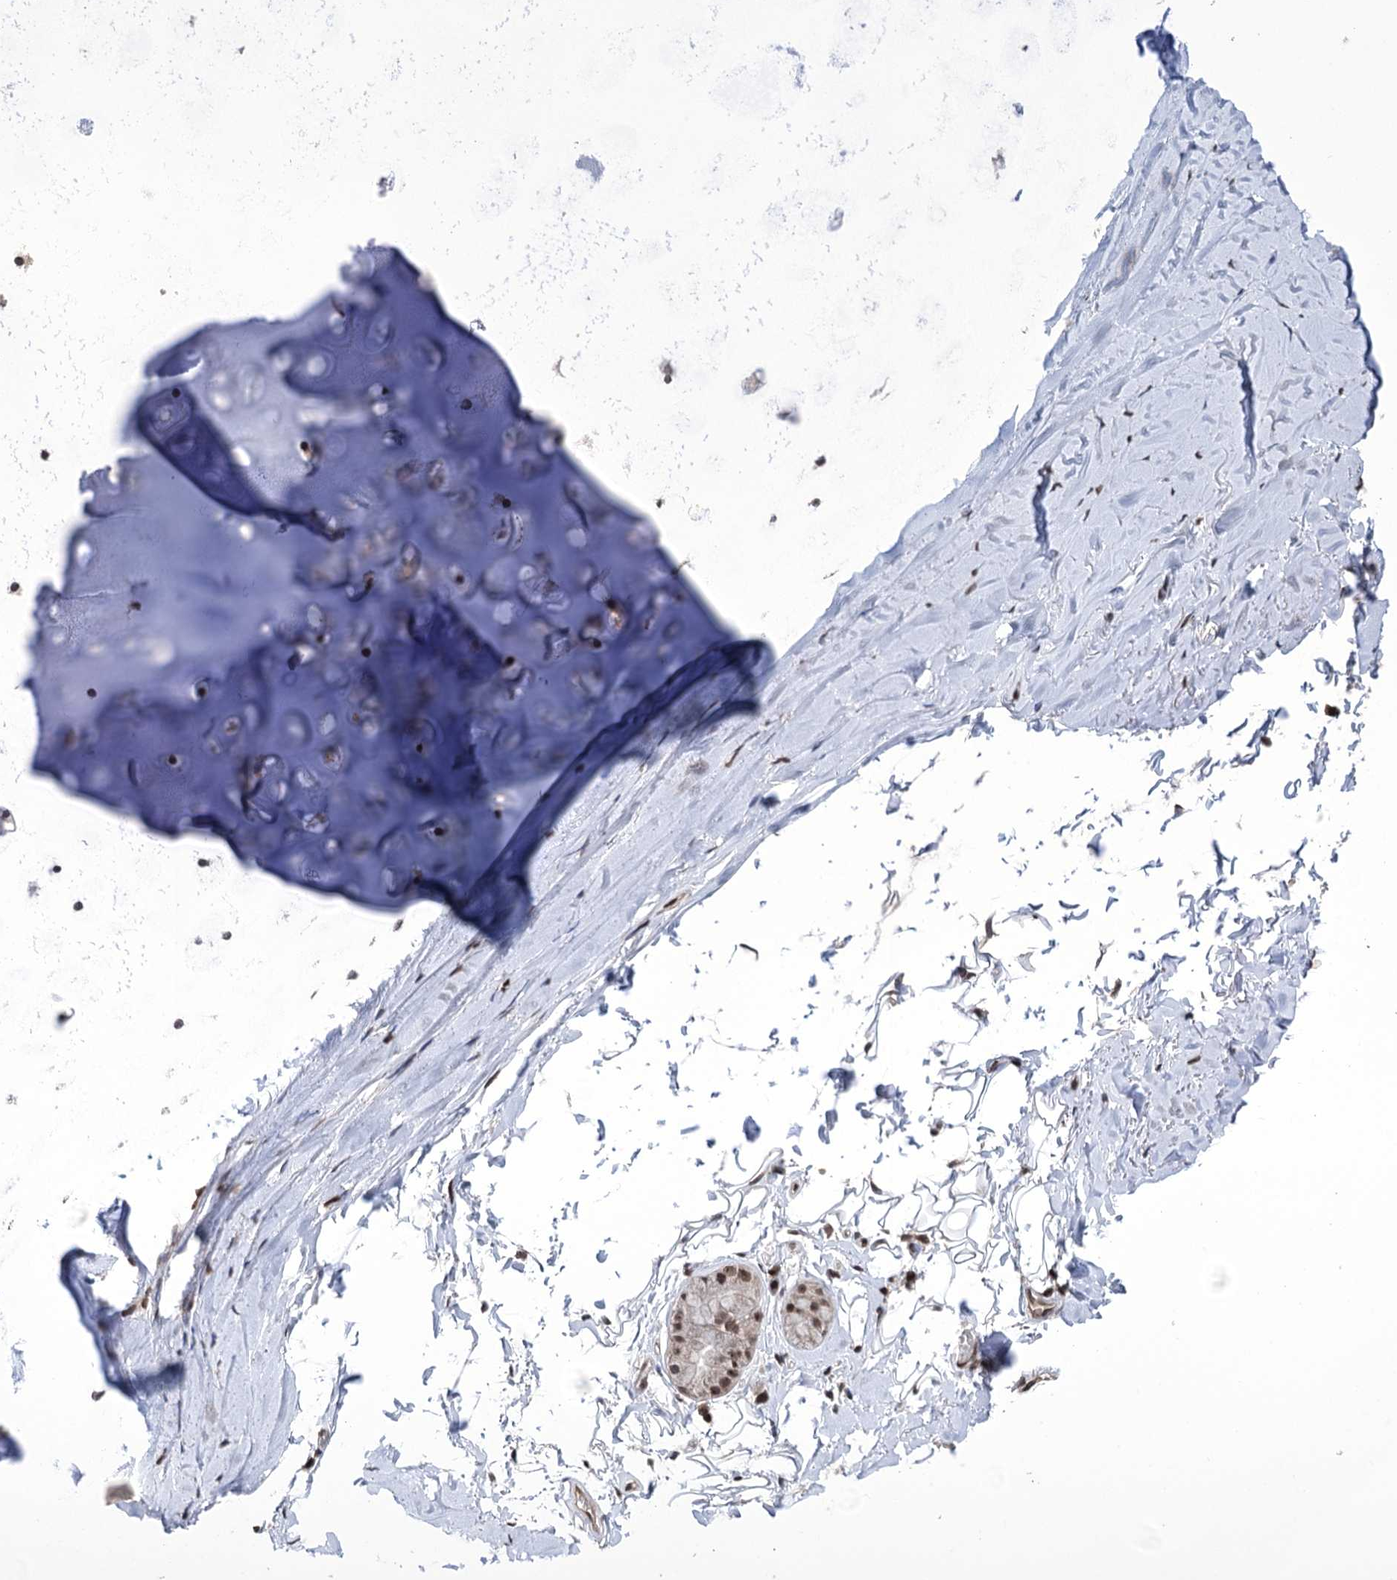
{"staining": {"intensity": "moderate", "quantity": ">75%", "location": "nuclear"}, "tissue": "adipose tissue", "cell_type": "Adipocytes", "image_type": "normal", "snomed": [{"axis": "morphology", "description": "Normal tissue, NOS"}, {"axis": "topography", "description": "Lymph node"}, {"axis": "topography", "description": "Bronchus"}], "caption": "The image demonstrates immunohistochemical staining of unremarkable adipose tissue. There is moderate nuclear expression is identified in approximately >75% of adipocytes. (IHC, brightfield microscopy, high magnification).", "gene": "CCDC77", "patient": {"sex": "male", "age": 63}}